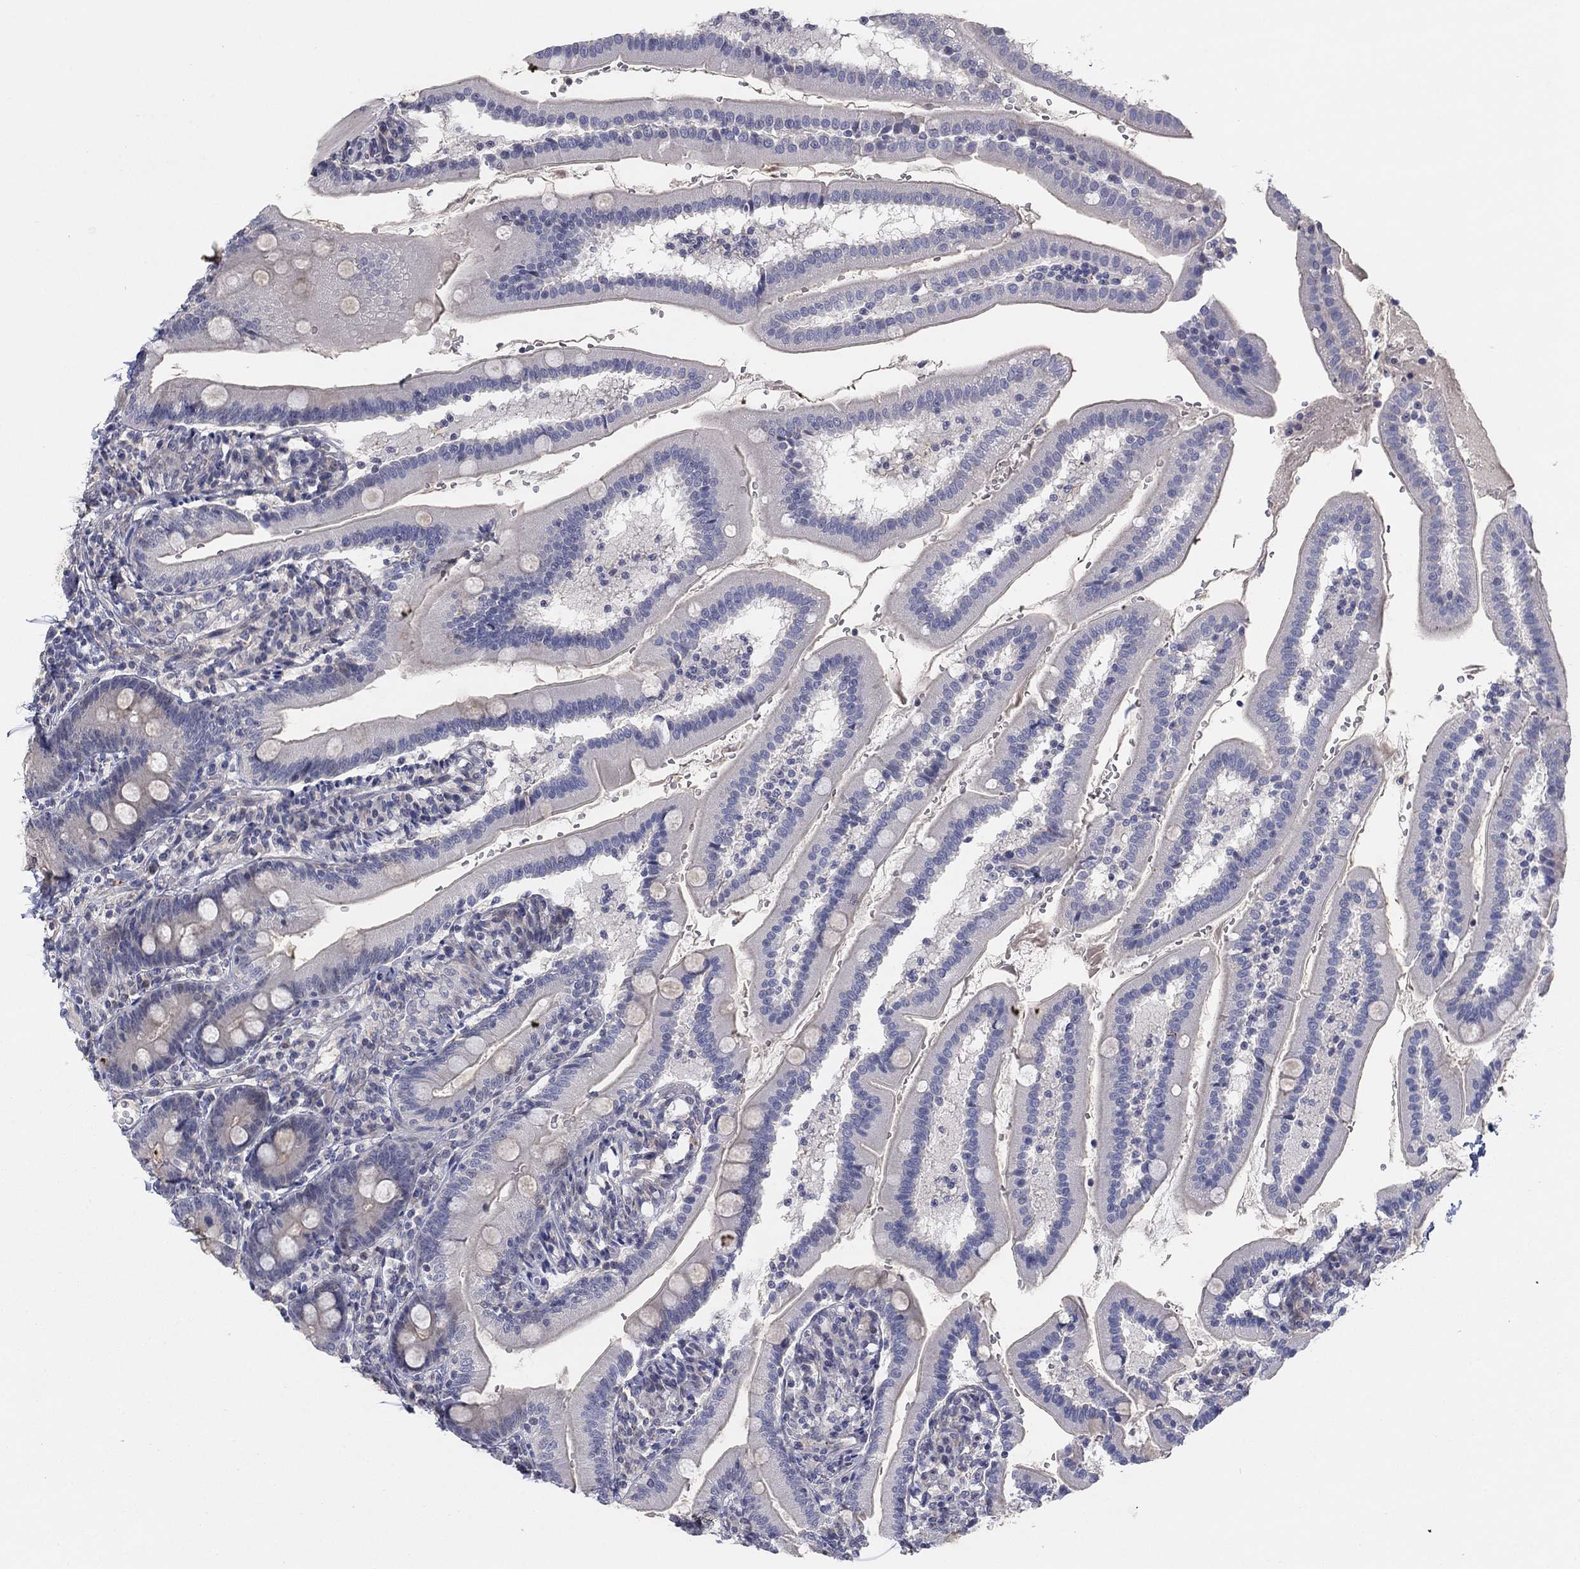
{"staining": {"intensity": "weak", "quantity": "25%-75%", "location": "cytoplasmic/membranous"}, "tissue": "duodenum", "cell_type": "Glandular cells", "image_type": "normal", "snomed": [{"axis": "morphology", "description": "Normal tissue, NOS"}, {"axis": "topography", "description": "Duodenum"}], "caption": "Weak cytoplasmic/membranous staining for a protein is present in about 25%-75% of glandular cells of normal duodenum using IHC.", "gene": "AMN1", "patient": {"sex": "female", "age": 67}}